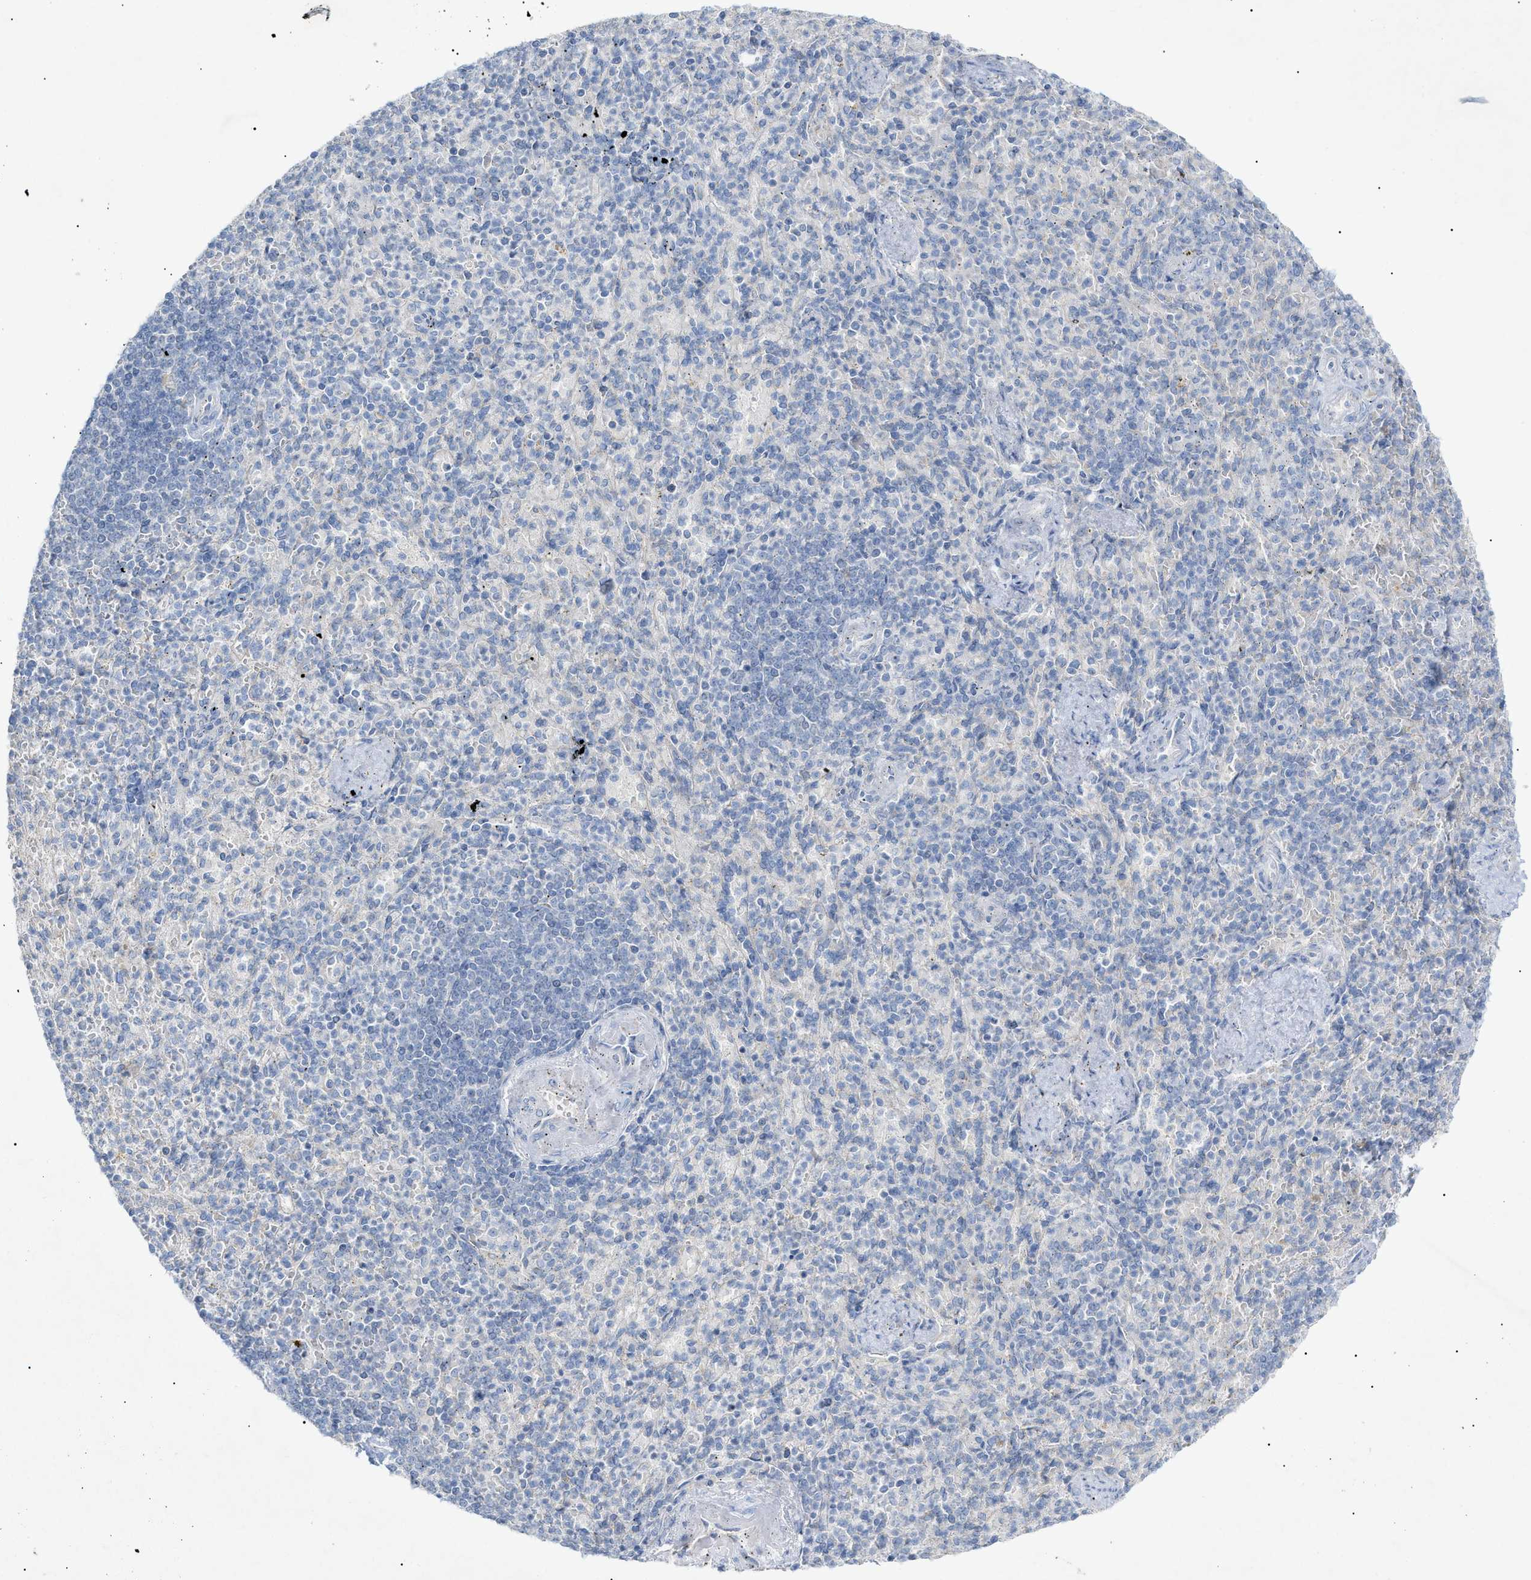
{"staining": {"intensity": "negative", "quantity": "none", "location": "none"}, "tissue": "spleen", "cell_type": "Cells in red pulp", "image_type": "normal", "snomed": [{"axis": "morphology", "description": "Normal tissue, NOS"}, {"axis": "topography", "description": "Spleen"}], "caption": "DAB (3,3'-diaminobenzidine) immunohistochemical staining of benign spleen demonstrates no significant staining in cells in red pulp.", "gene": "SLC25A31", "patient": {"sex": "female", "age": 74}}